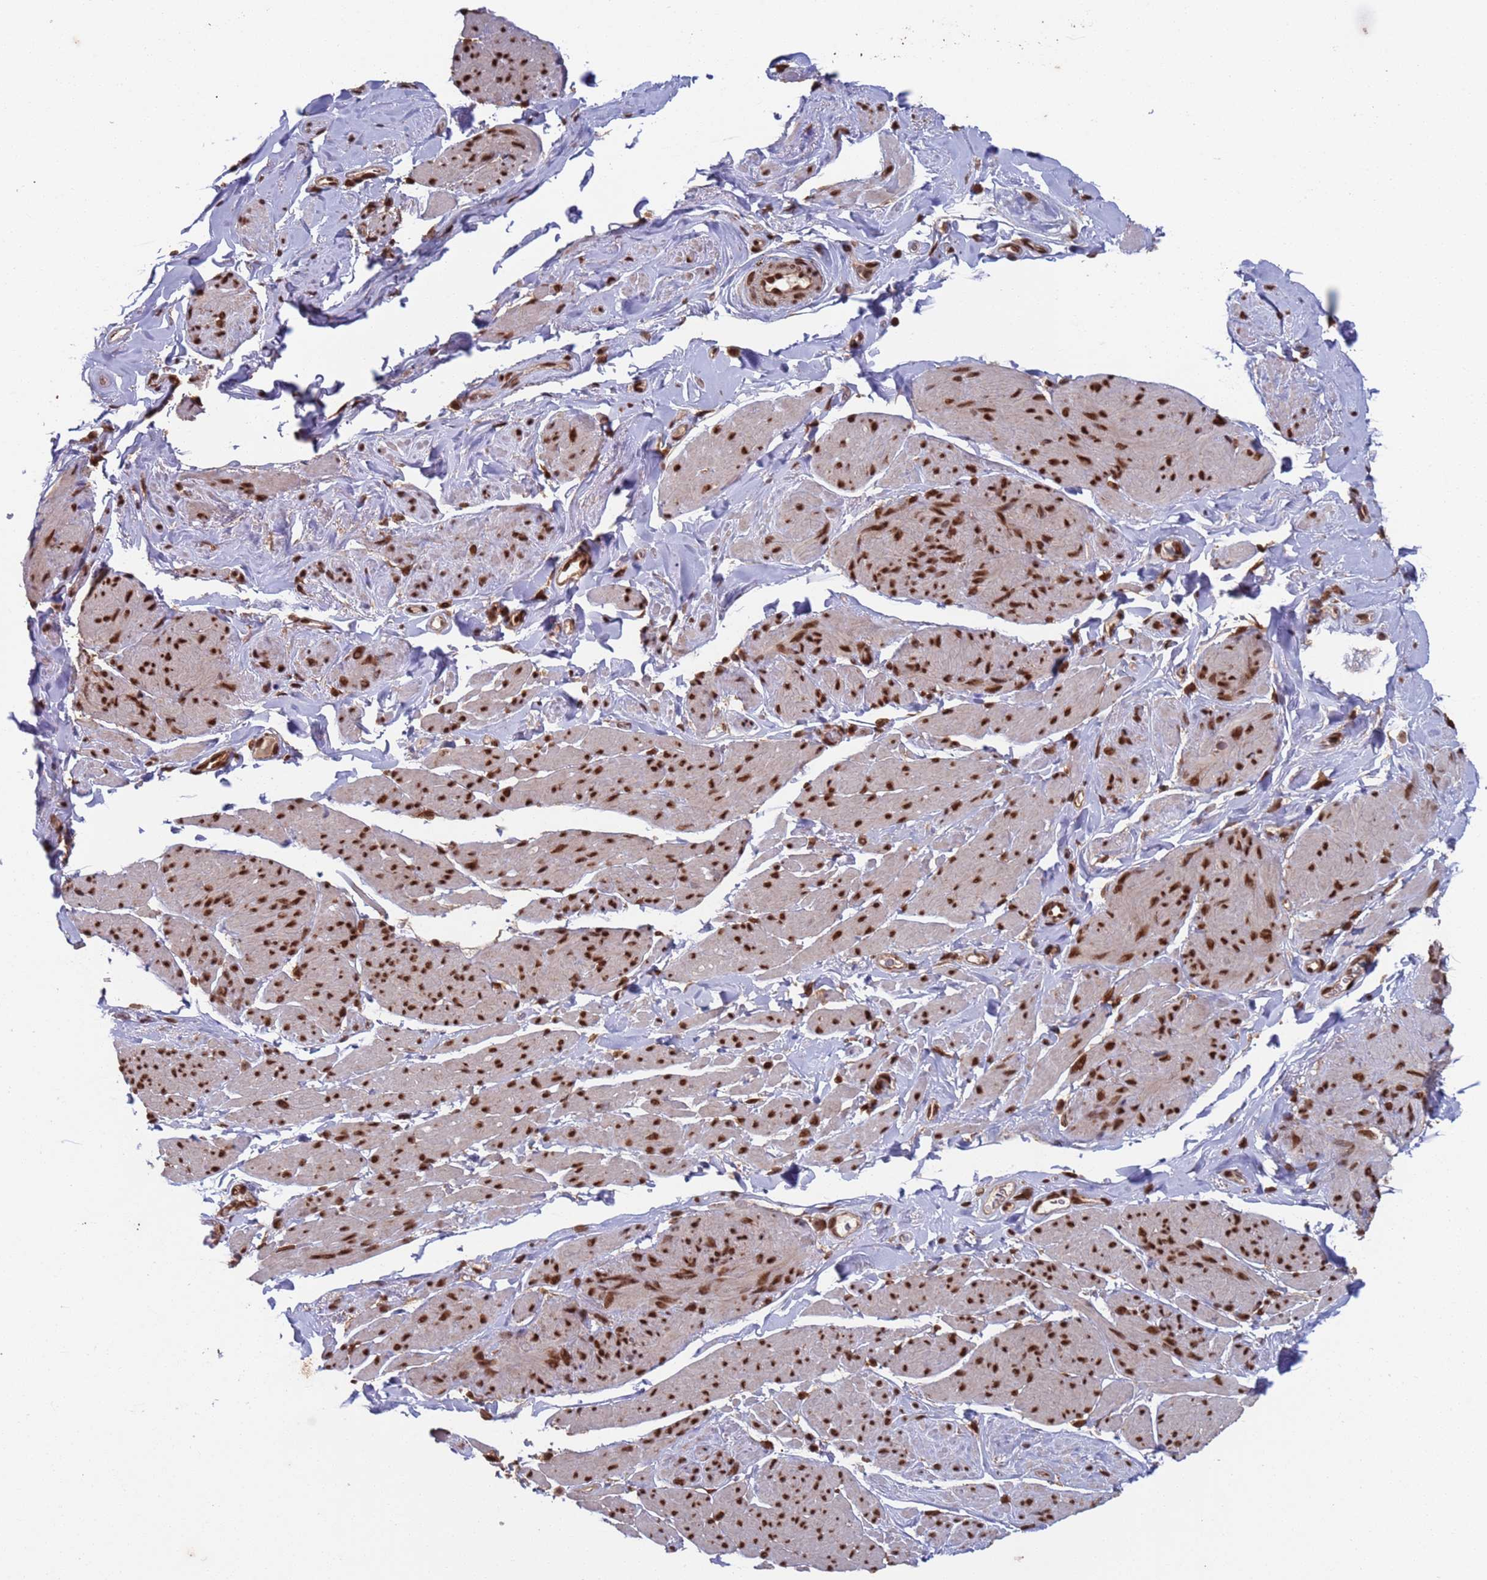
{"staining": {"intensity": "strong", "quantity": "25%-75%", "location": "nuclear"}, "tissue": "smooth muscle", "cell_type": "Smooth muscle cells", "image_type": "normal", "snomed": [{"axis": "morphology", "description": "Normal tissue, NOS"}, {"axis": "topography", "description": "Smooth muscle"}, {"axis": "topography", "description": "Peripheral nerve tissue"}], "caption": "Protein expression analysis of benign smooth muscle reveals strong nuclear positivity in about 25%-75% of smooth muscle cells.", "gene": "FUBP3", "patient": {"sex": "male", "age": 69}}